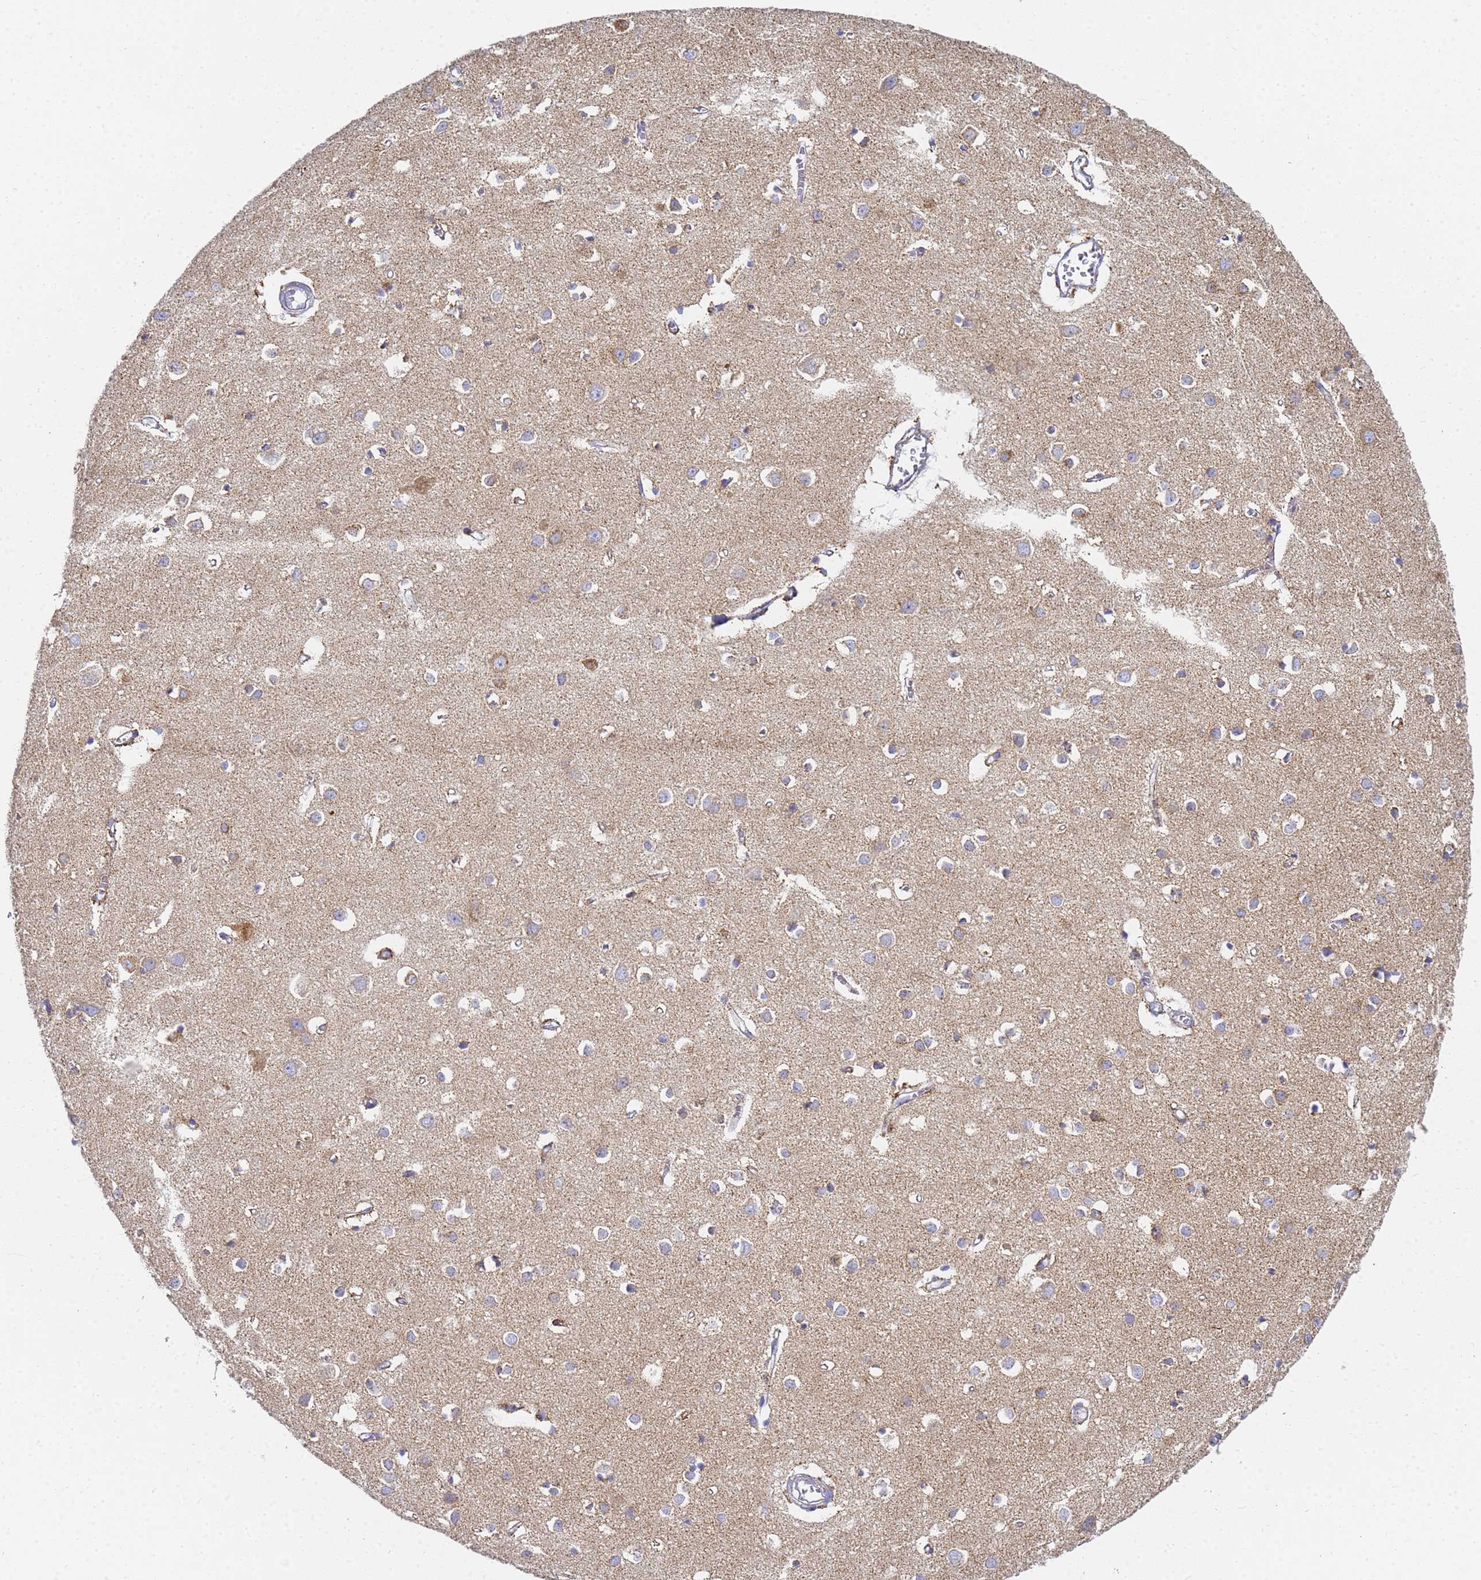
{"staining": {"intensity": "negative", "quantity": "none", "location": "none"}, "tissue": "cerebral cortex", "cell_type": "Endothelial cells", "image_type": "normal", "snomed": [{"axis": "morphology", "description": "Normal tissue, NOS"}, {"axis": "topography", "description": "Cerebral cortex"}], "caption": "High power microscopy histopathology image of an IHC image of normal cerebral cortex, revealing no significant positivity in endothelial cells.", "gene": "CNIH4", "patient": {"sex": "female", "age": 64}}